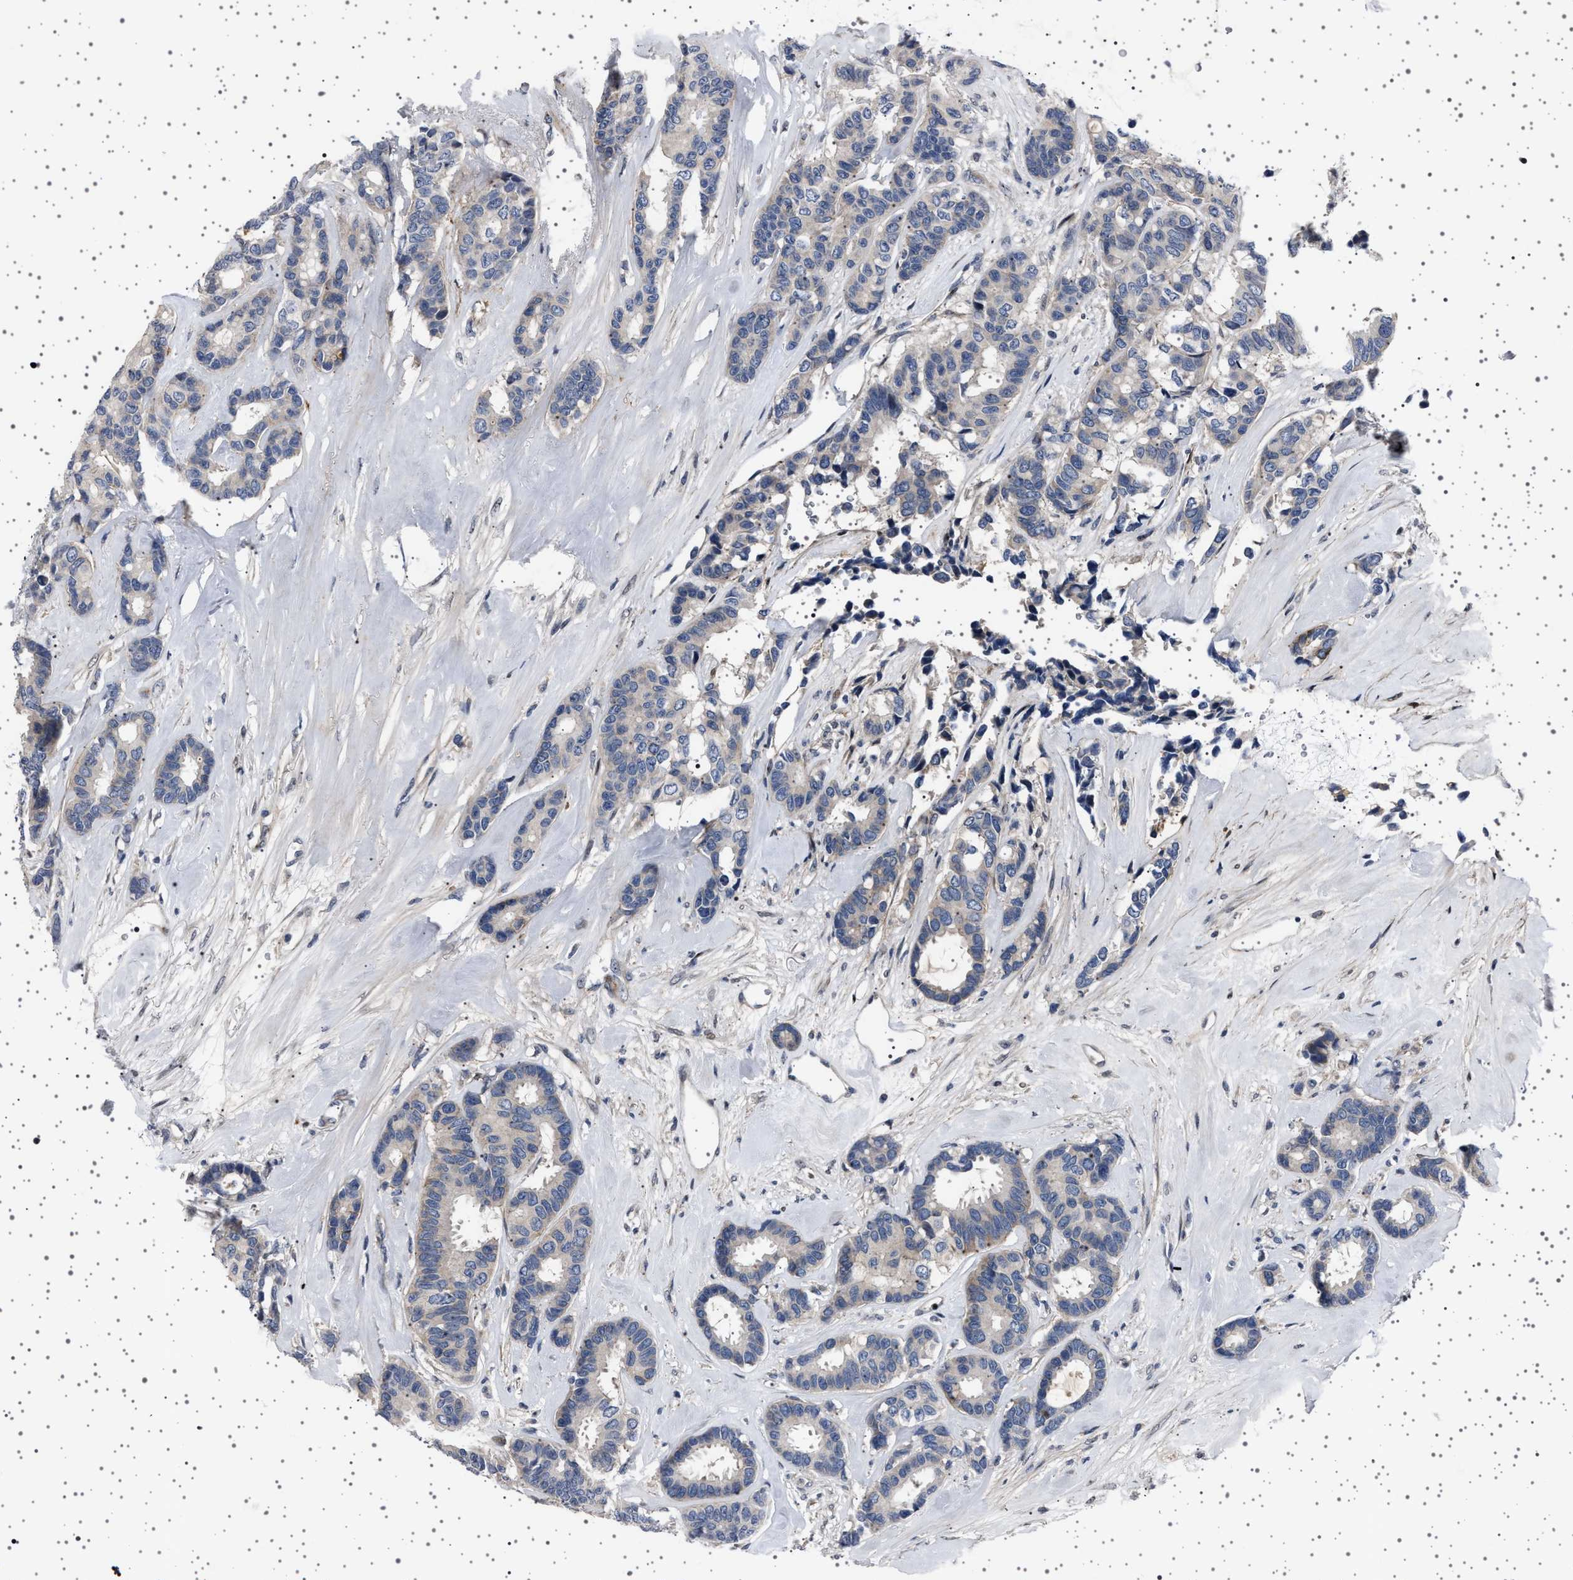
{"staining": {"intensity": "negative", "quantity": "none", "location": "none"}, "tissue": "breast cancer", "cell_type": "Tumor cells", "image_type": "cancer", "snomed": [{"axis": "morphology", "description": "Duct carcinoma"}, {"axis": "topography", "description": "Breast"}], "caption": "Immunohistochemical staining of human invasive ductal carcinoma (breast) demonstrates no significant positivity in tumor cells.", "gene": "PAK5", "patient": {"sex": "female", "age": 87}}